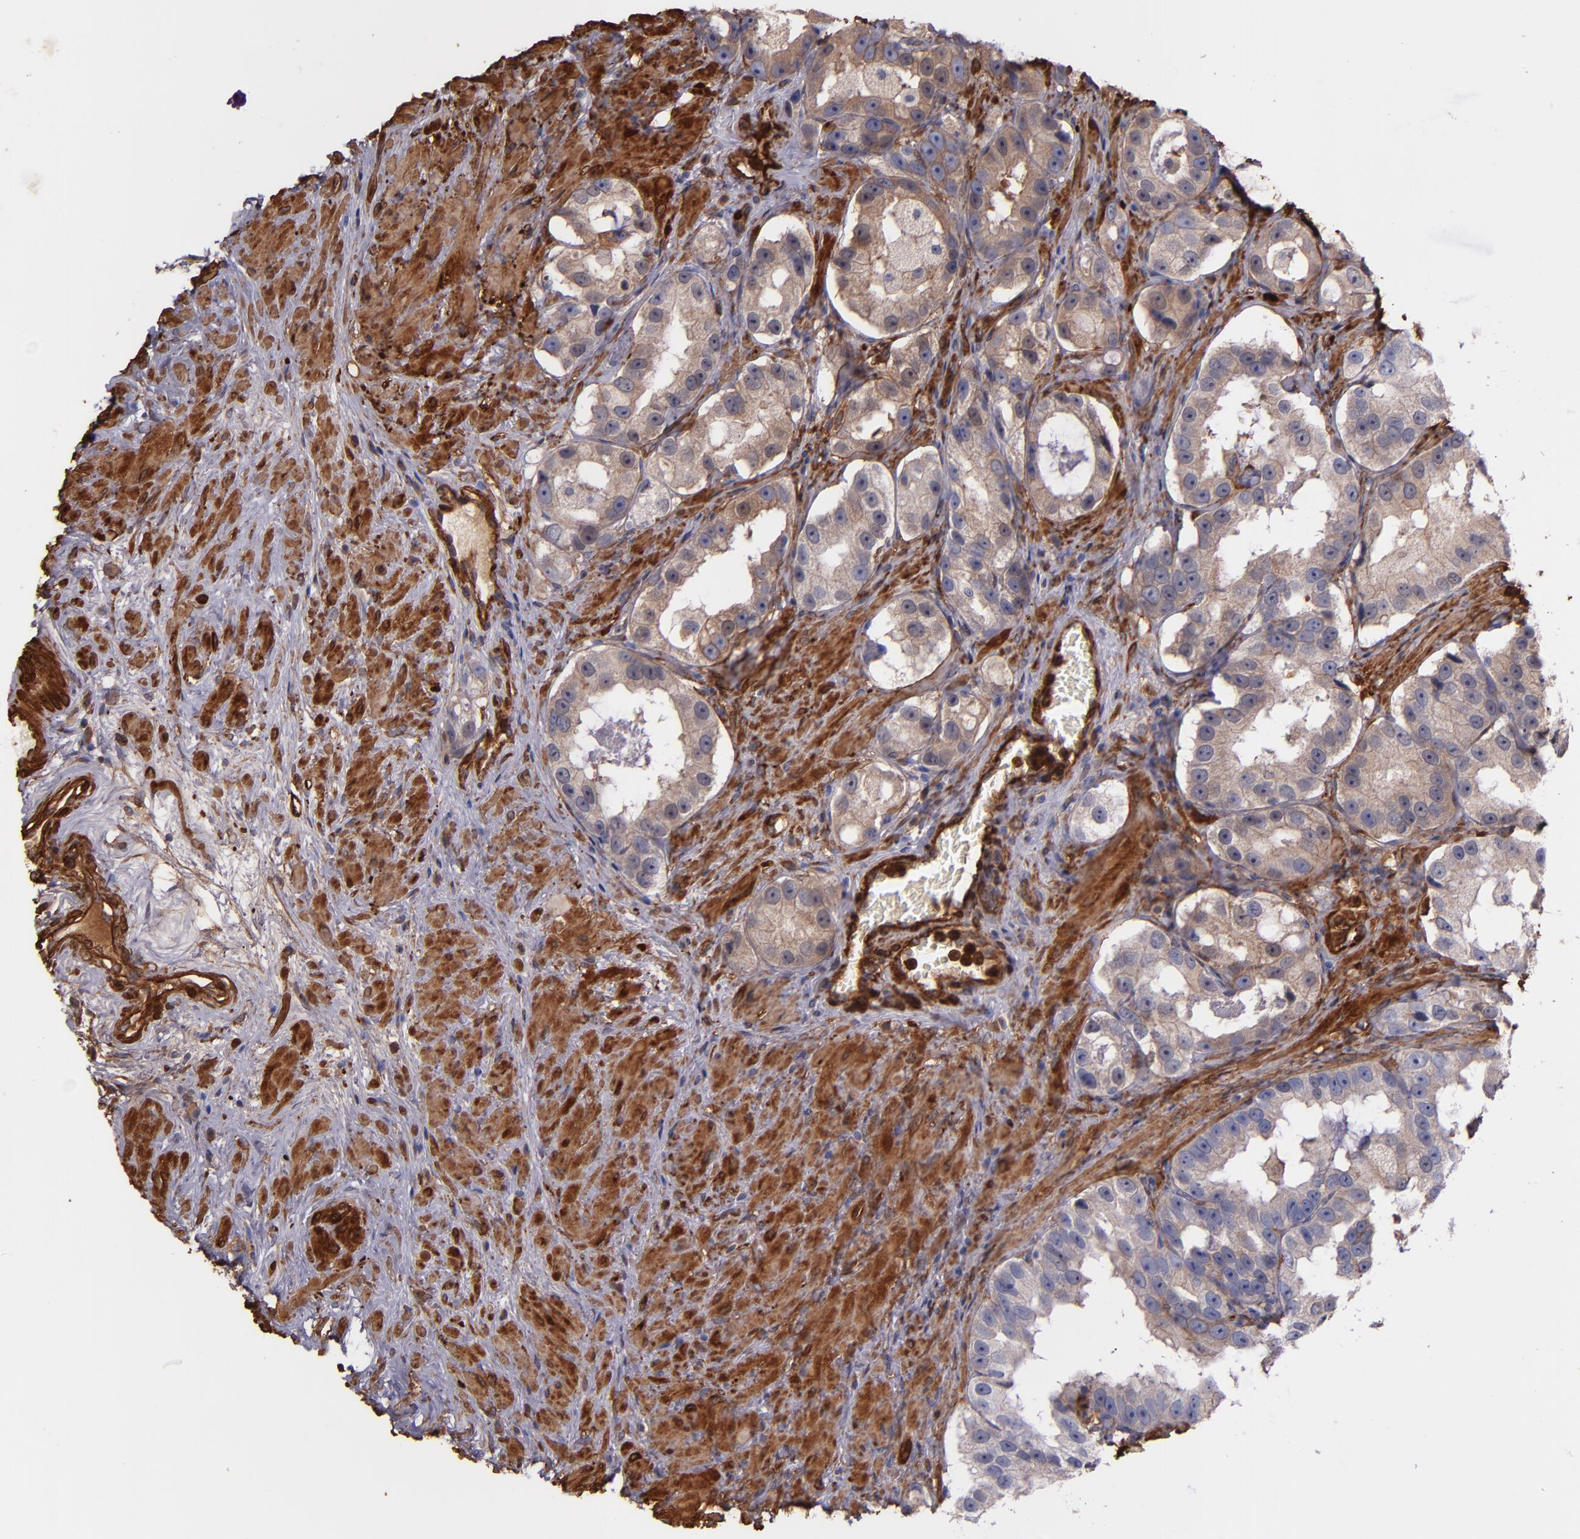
{"staining": {"intensity": "weak", "quantity": "25%-75%", "location": "cytoplasmic/membranous"}, "tissue": "prostate cancer", "cell_type": "Tumor cells", "image_type": "cancer", "snomed": [{"axis": "morphology", "description": "Adenocarcinoma, High grade"}, {"axis": "topography", "description": "Prostate"}], "caption": "Protein staining by IHC exhibits weak cytoplasmic/membranous staining in approximately 25%-75% of tumor cells in adenocarcinoma (high-grade) (prostate). The staining is performed using DAB (3,3'-diaminobenzidine) brown chromogen to label protein expression. The nuclei are counter-stained blue using hematoxylin.", "gene": "VCL", "patient": {"sex": "male", "age": 63}}